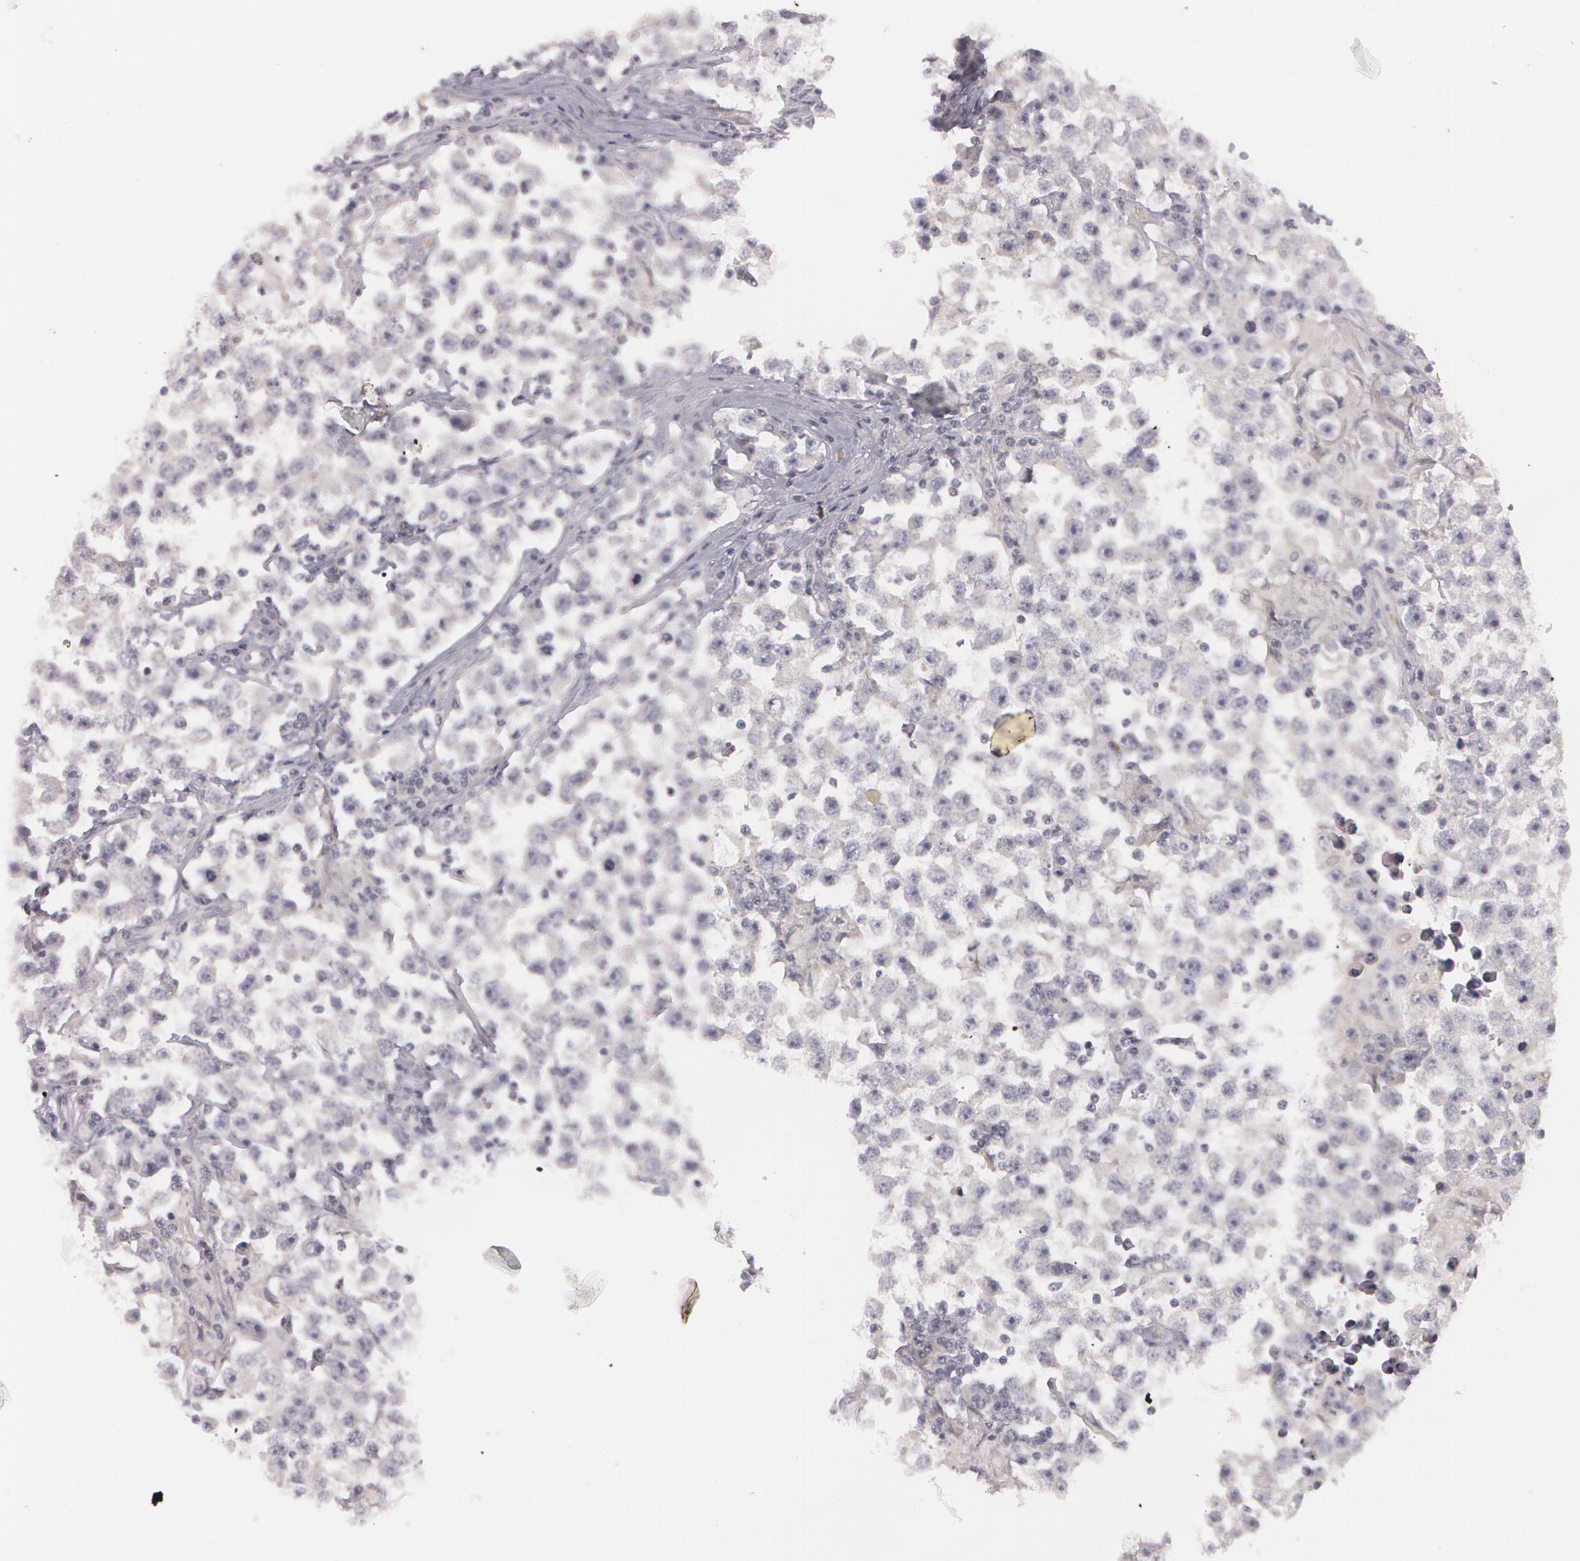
{"staining": {"intensity": "negative", "quantity": "none", "location": "none"}, "tissue": "testis cancer", "cell_type": "Tumor cells", "image_type": "cancer", "snomed": [{"axis": "morphology", "description": "Seminoma, NOS"}, {"axis": "topography", "description": "Testis"}], "caption": "A high-resolution photomicrograph shows immunohistochemistry (IHC) staining of testis cancer (seminoma), which reveals no significant staining in tumor cells.", "gene": "IL1RN", "patient": {"sex": "male", "age": 33}}